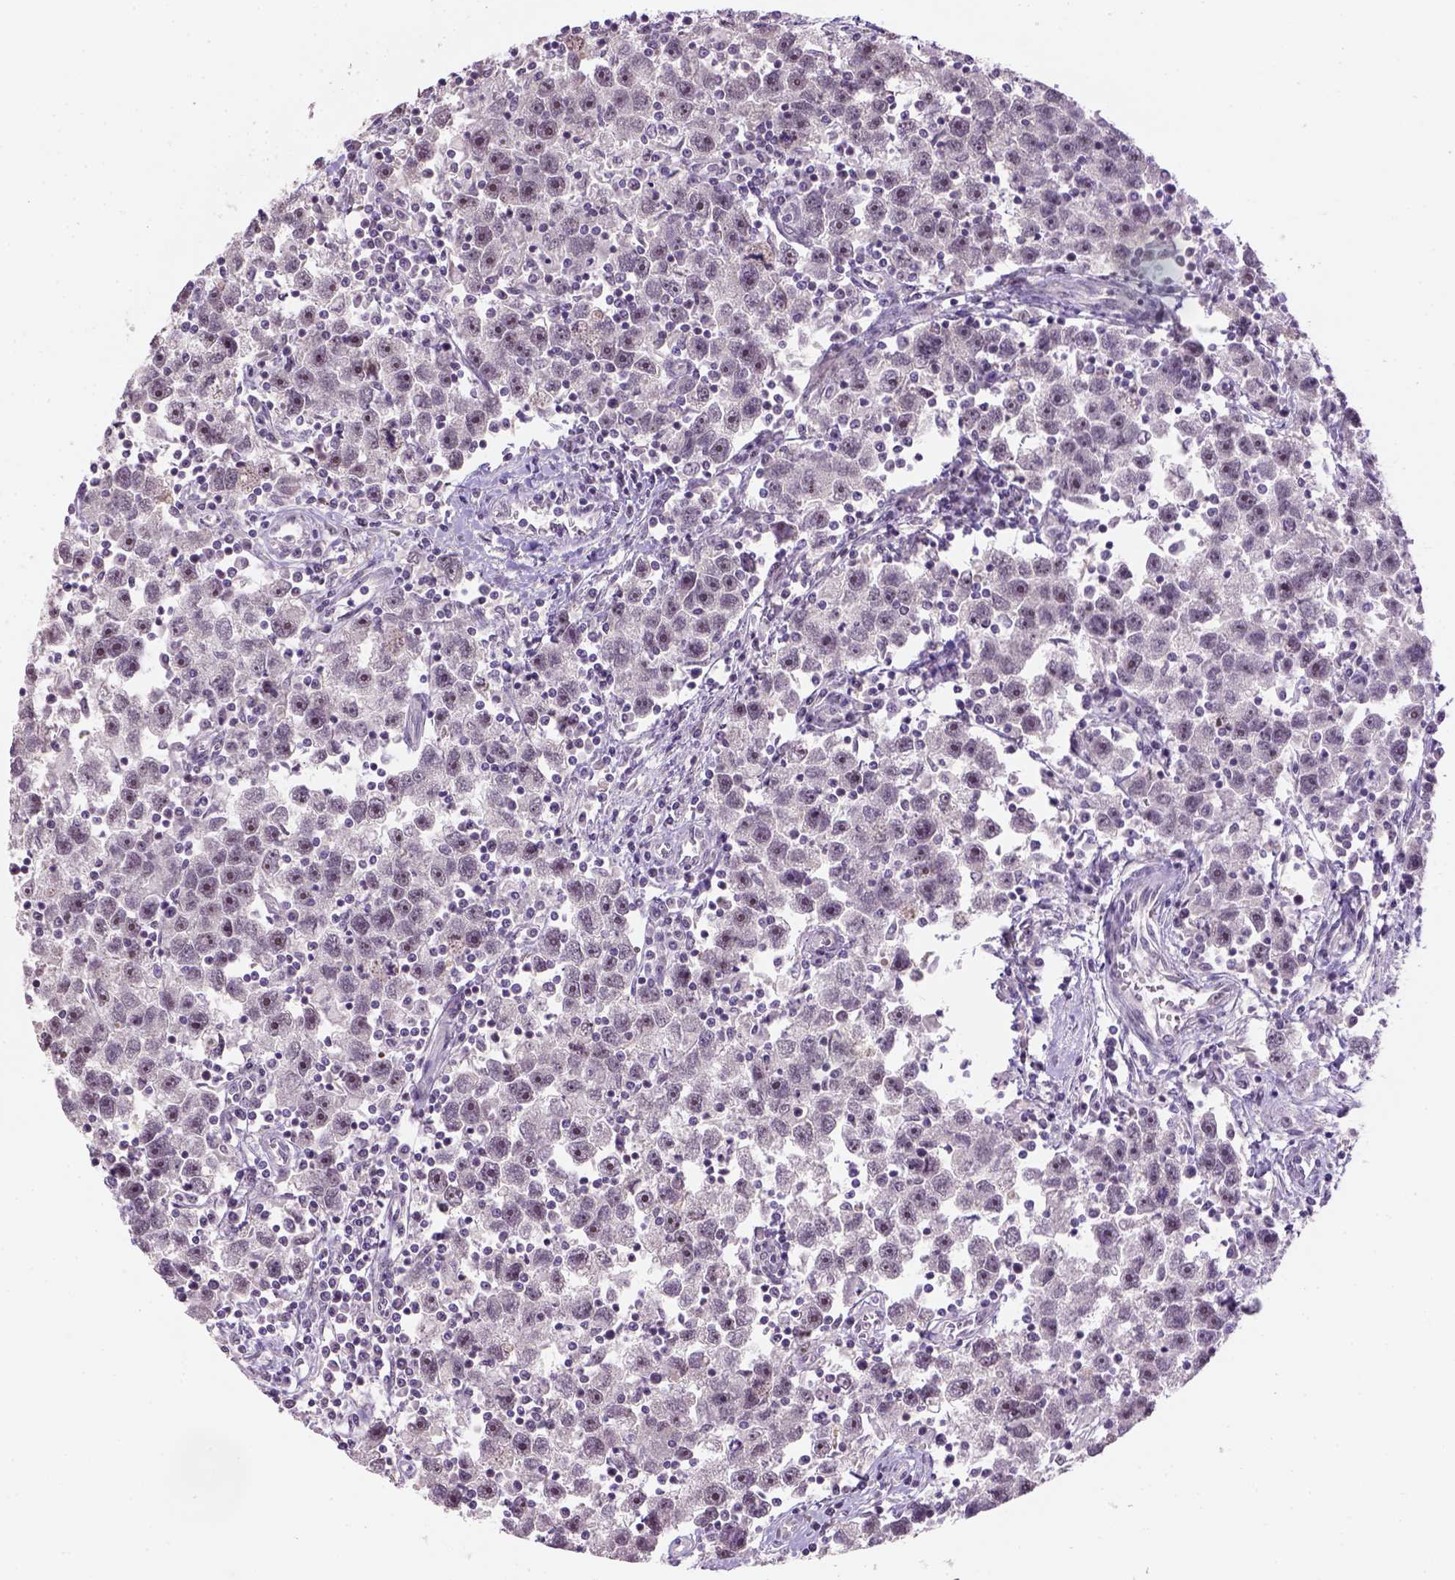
{"staining": {"intensity": "moderate", "quantity": "<25%", "location": "nuclear"}, "tissue": "testis cancer", "cell_type": "Tumor cells", "image_type": "cancer", "snomed": [{"axis": "morphology", "description": "Seminoma, NOS"}, {"axis": "topography", "description": "Testis"}], "caption": "An image showing moderate nuclear staining in approximately <25% of tumor cells in testis seminoma, as visualized by brown immunohistochemical staining.", "gene": "DDX50", "patient": {"sex": "male", "age": 30}}